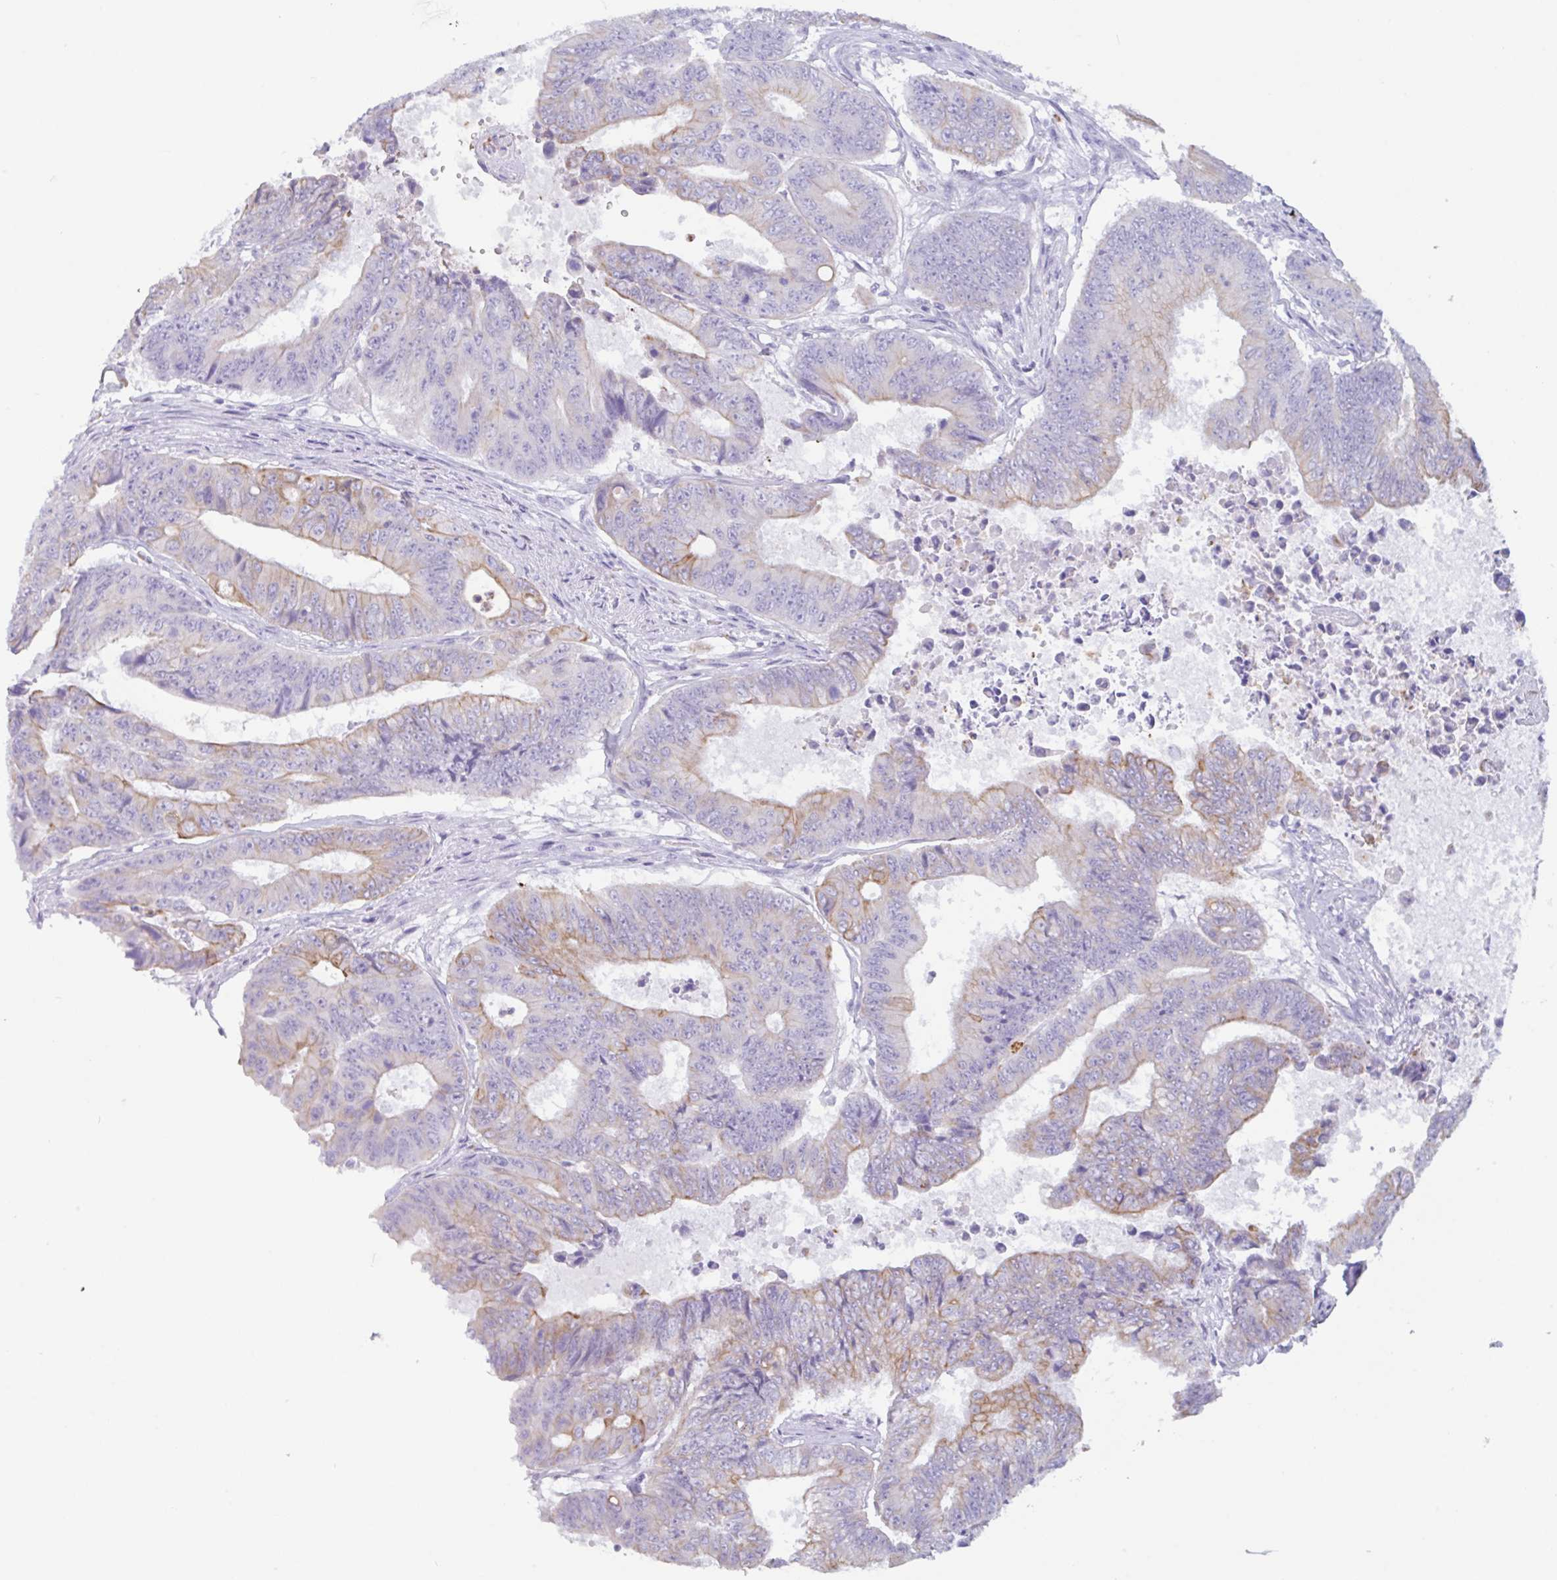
{"staining": {"intensity": "moderate", "quantity": "<25%", "location": "cytoplasmic/membranous"}, "tissue": "colorectal cancer", "cell_type": "Tumor cells", "image_type": "cancer", "snomed": [{"axis": "morphology", "description": "Adenocarcinoma, NOS"}, {"axis": "topography", "description": "Colon"}], "caption": "About <25% of tumor cells in human colorectal cancer display moderate cytoplasmic/membranous protein positivity as visualized by brown immunohistochemical staining.", "gene": "DTWD2", "patient": {"sex": "female", "age": 48}}